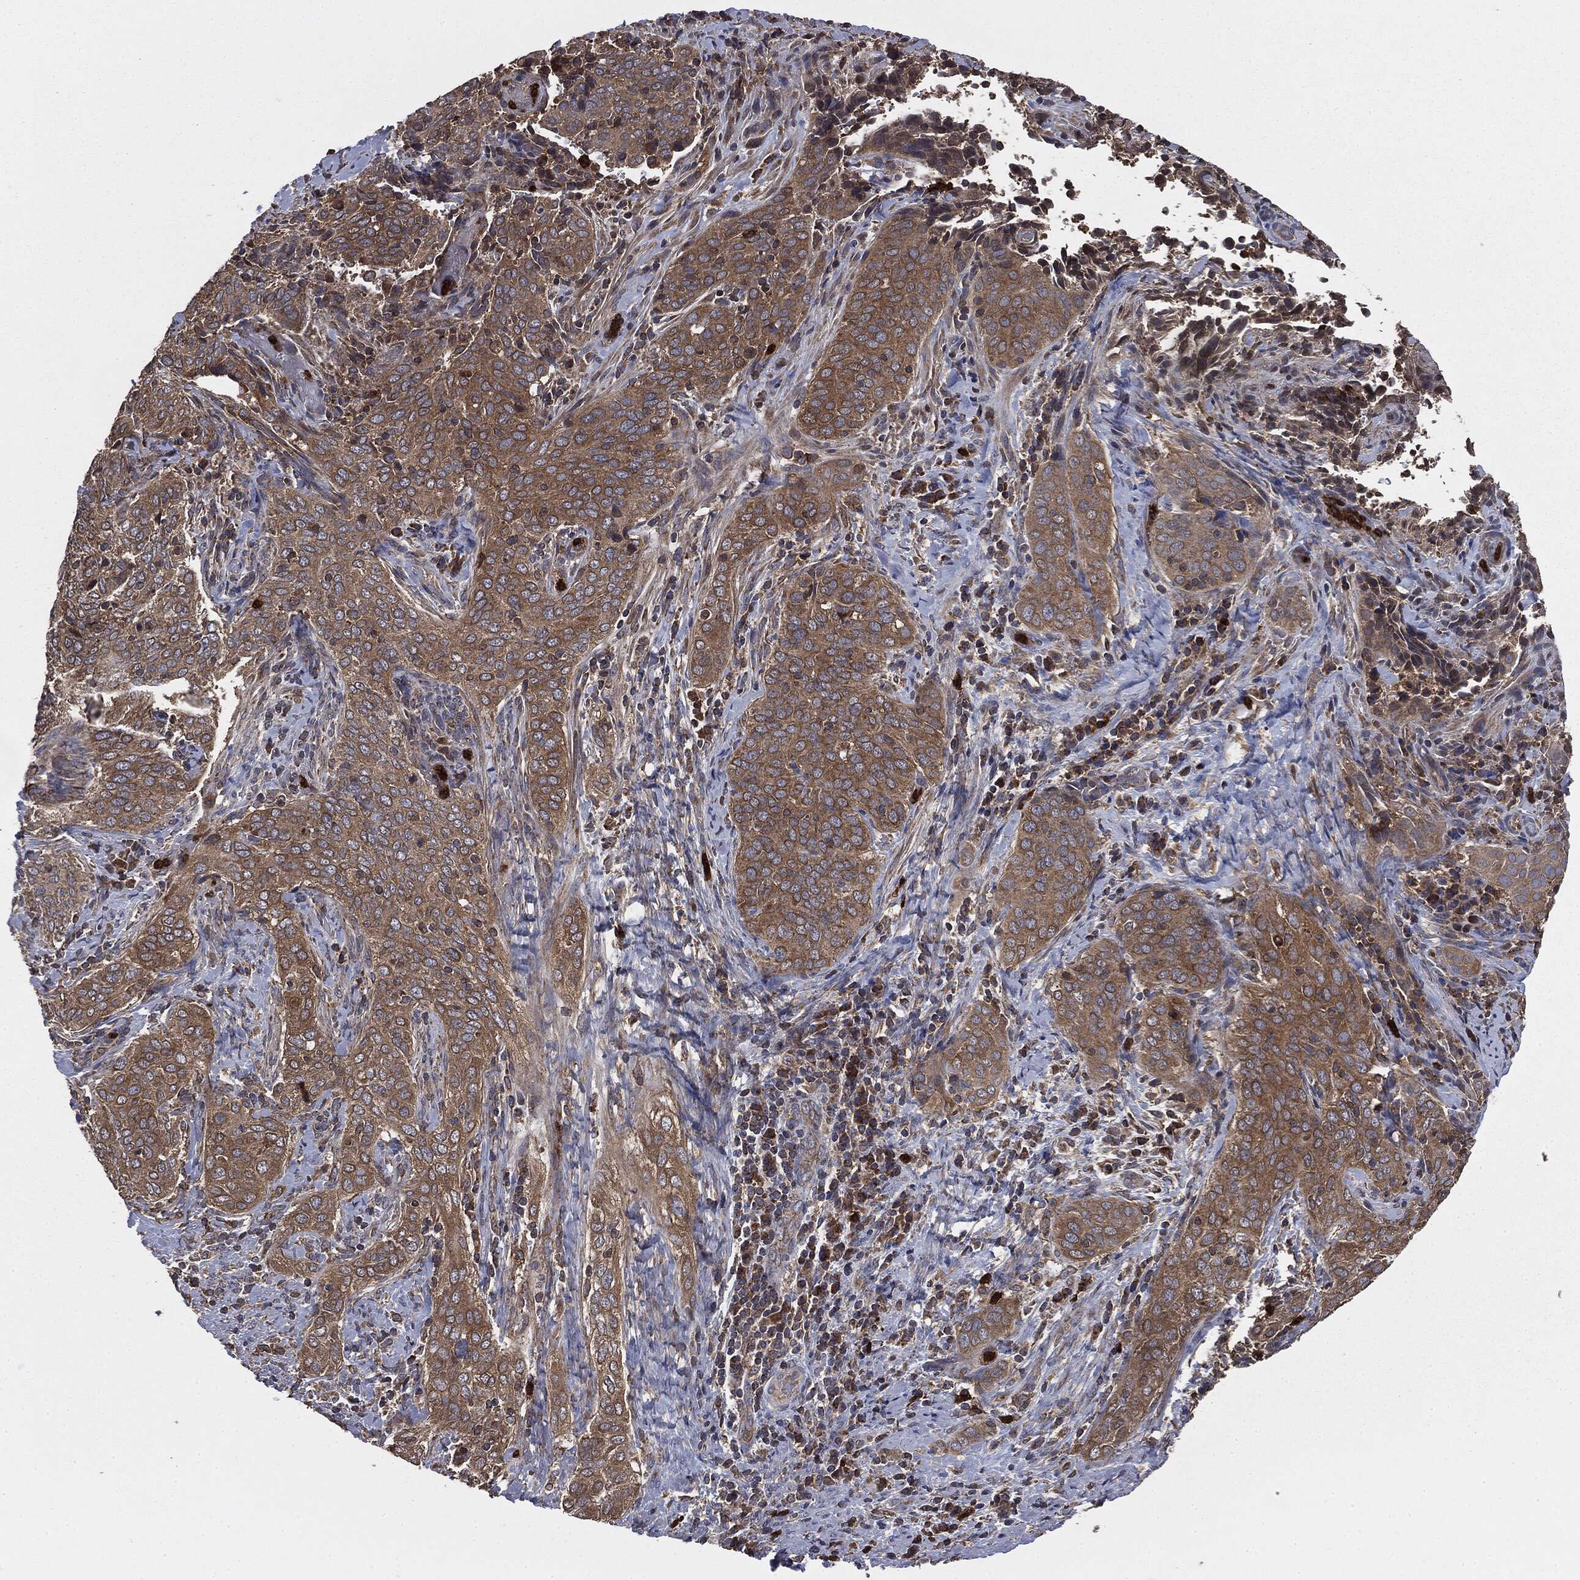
{"staining": {"intensity": "moderate", "quantity": ">75%", "location": "cytoplasmic/membranous"}, "tissue": "cervical cancer", "cell_type": "Tumor cells", "image_type": "cancer", "snomed": [{"axis": "morphology", "description": "Squamous cell carcinoma, NOS"}, {"axis": "topography", "description": "Cervix"}], "caption": "Brown immunohistochemical staining in human cervical squamous cell carcinoma demonstrates moderate cytoplasmic/membranous positivity in approximately >75% of tumor cells.", "gene": "MAPK6", "patient": {"sex": "female", "age": 38}}